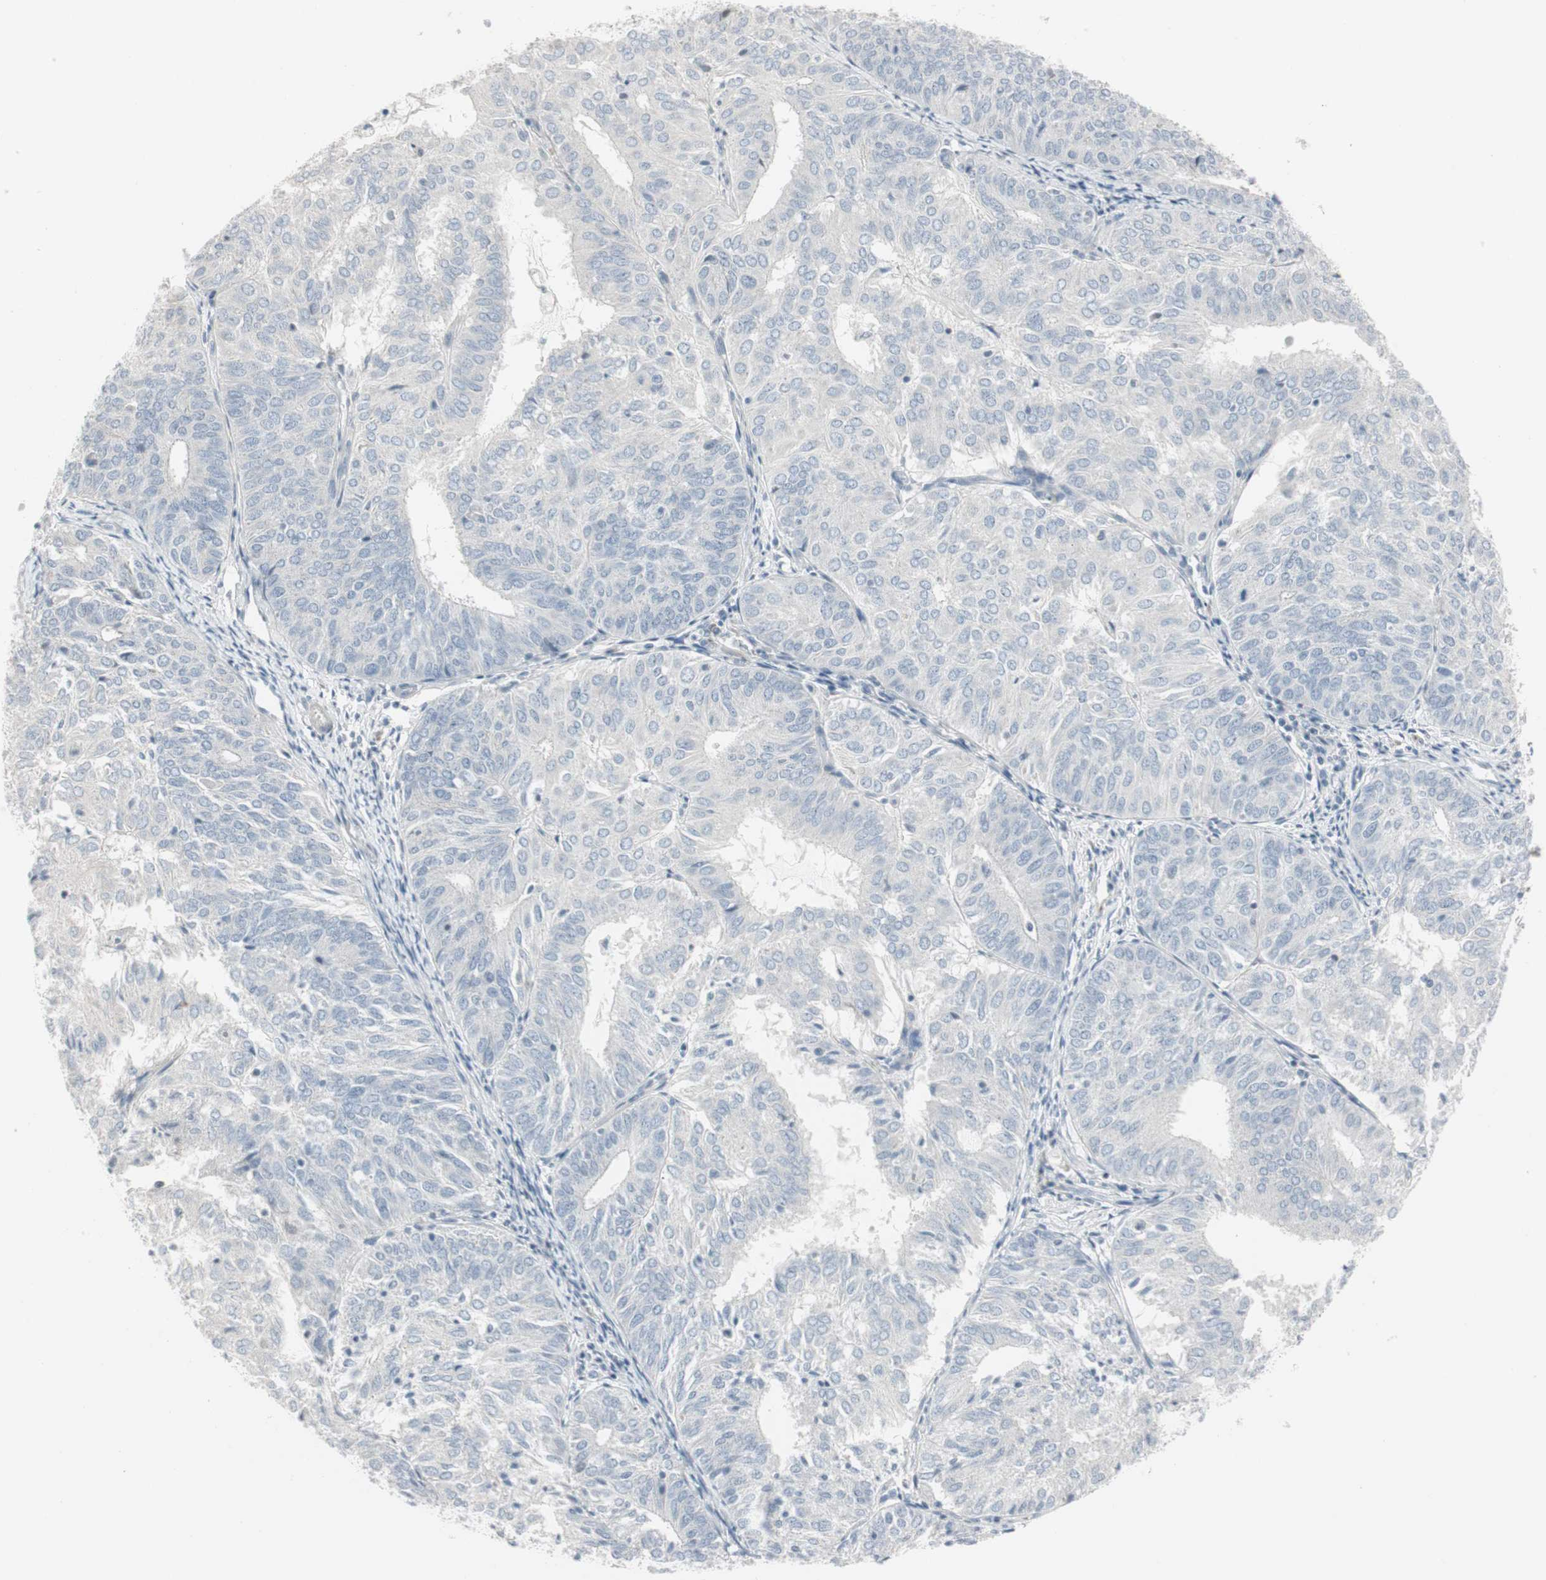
{"staining": {"intensity": "negative", "quantity": "none", "location": "none"}, "tissue": "endometrial cancer", "cell_type": "Tumor cells", "image_type": "cancer", "snomed": [{"axis": "morphology", "description": "Adenocarcinoma, NOS"}, {"axis": "topography", "description": "Uterus"}], "caption": "DAB (3,3'-diaminobenzidine) immunohistochemical staining of human endometrial cancer (adenocarcinoma) exhibits no significant expression in tumor cells.", "gene": "DMPK", "patient": {"sex": "female", "age": 60}}